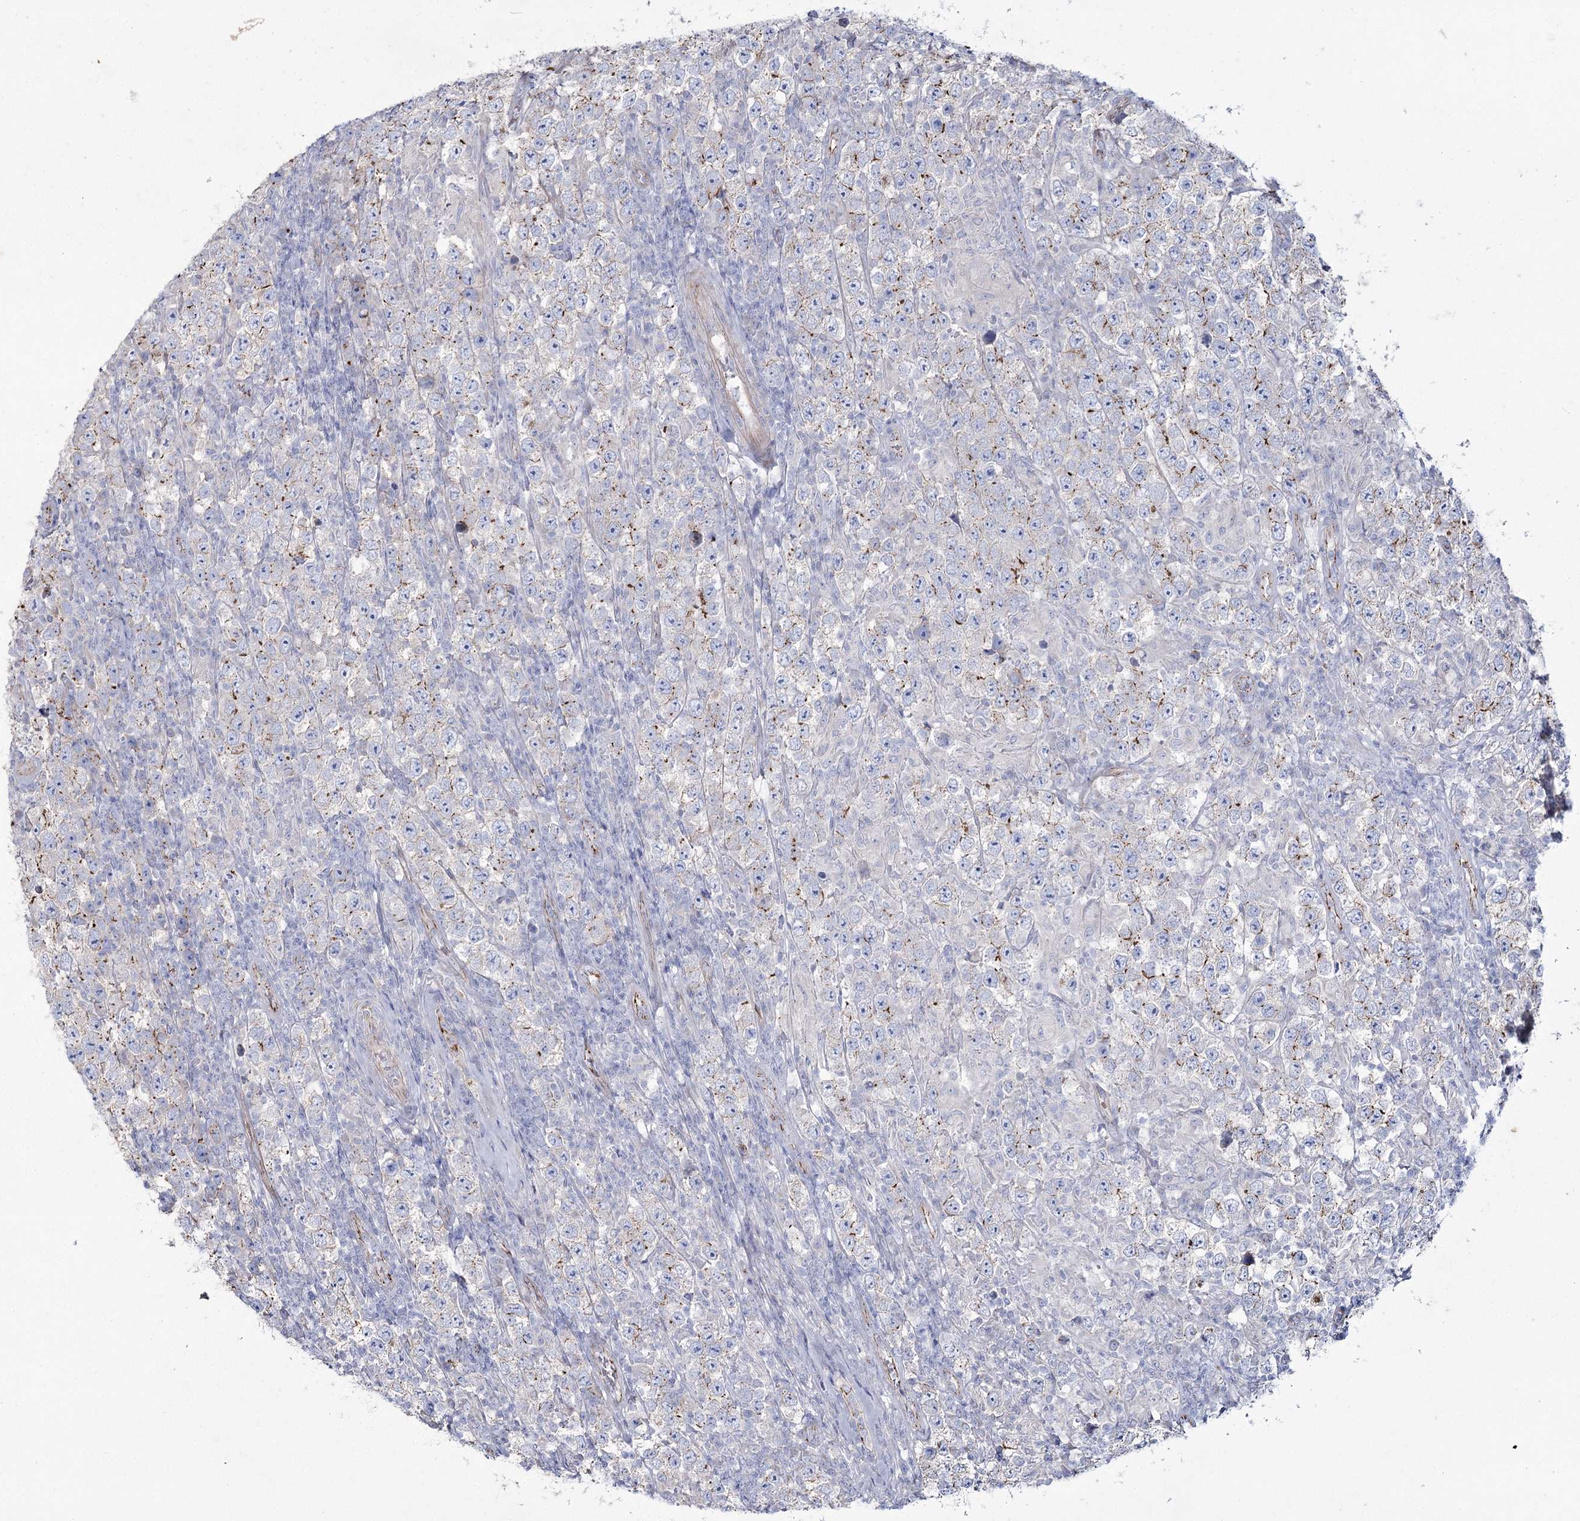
{"staining": {"intensity": "moderate", "quantity": "<25%", "location": "cytoplasmic/membranous"}, "tissue": "testis cancer", "cell_type": "Tumor cells", "image_type": "cancer", "snomed": [{"axis": "morphology", "description": "Normal tissue, NOS"}, {"axis": "morphology", "description": "Urothelial carcinoma, High grade"}, {"axis": "morphology", "description": "Seminoma, NOS"}, {"axis": "morphology", "description": "Carcinoma, Embryonal, NOS"}, {"axis": "topography", "description": "Urinary bladder"}, {"axis": "topography", "description": "Testis"}], "caption": "Testis cancer was stained to show a protein in brown. There is low levels of moderate cytoplasmic/membranous positivity in about <25% of tumor cells.", "gene": "LDLRAD3", "patient": {"sex": "male", "age": 41}}